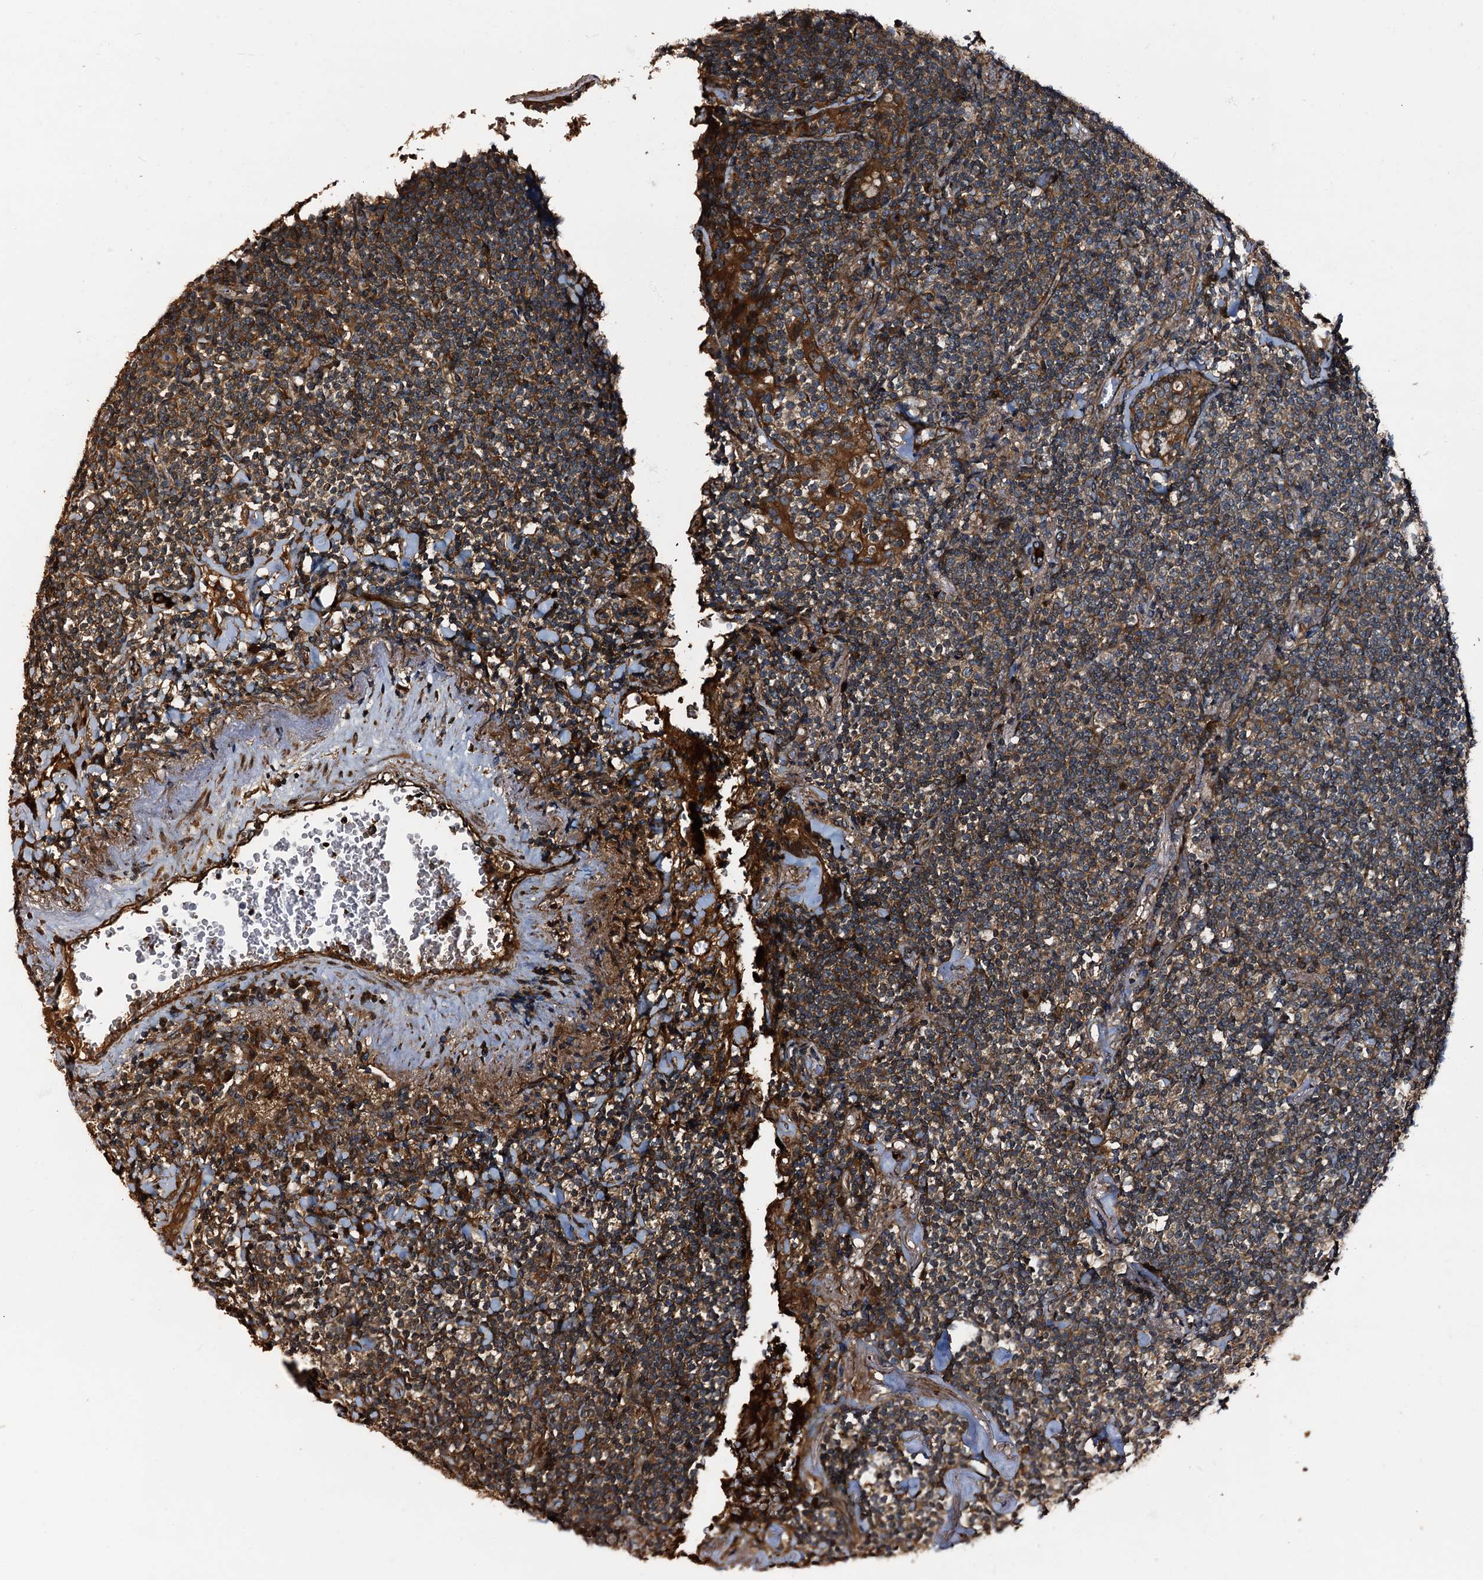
{"staining": {"intensity": "moderate", "quantity": "25%-75%", "location": "cytoplasmic/membranous"}, "tissue": "lymphoma", "cell_type": "Tumor cells", "image_type": "cancer", "snomed": [{"axis": "morphology", "description": "Malignant lymphoma, non-Hodgkin's type, Low grade"}, {"axis": "topography", "description": "Lung"}], "caption": "Malignant lymphoma, non-Hodgkin's type (low-grade) was stained to show a protein in brown. There is medium levels of moderate cytoplasmic/membranous expression in approximately 25%-75% of tumor cells.", "gene": "PEX5", "patient": {"sex": "female", "age": 71}}